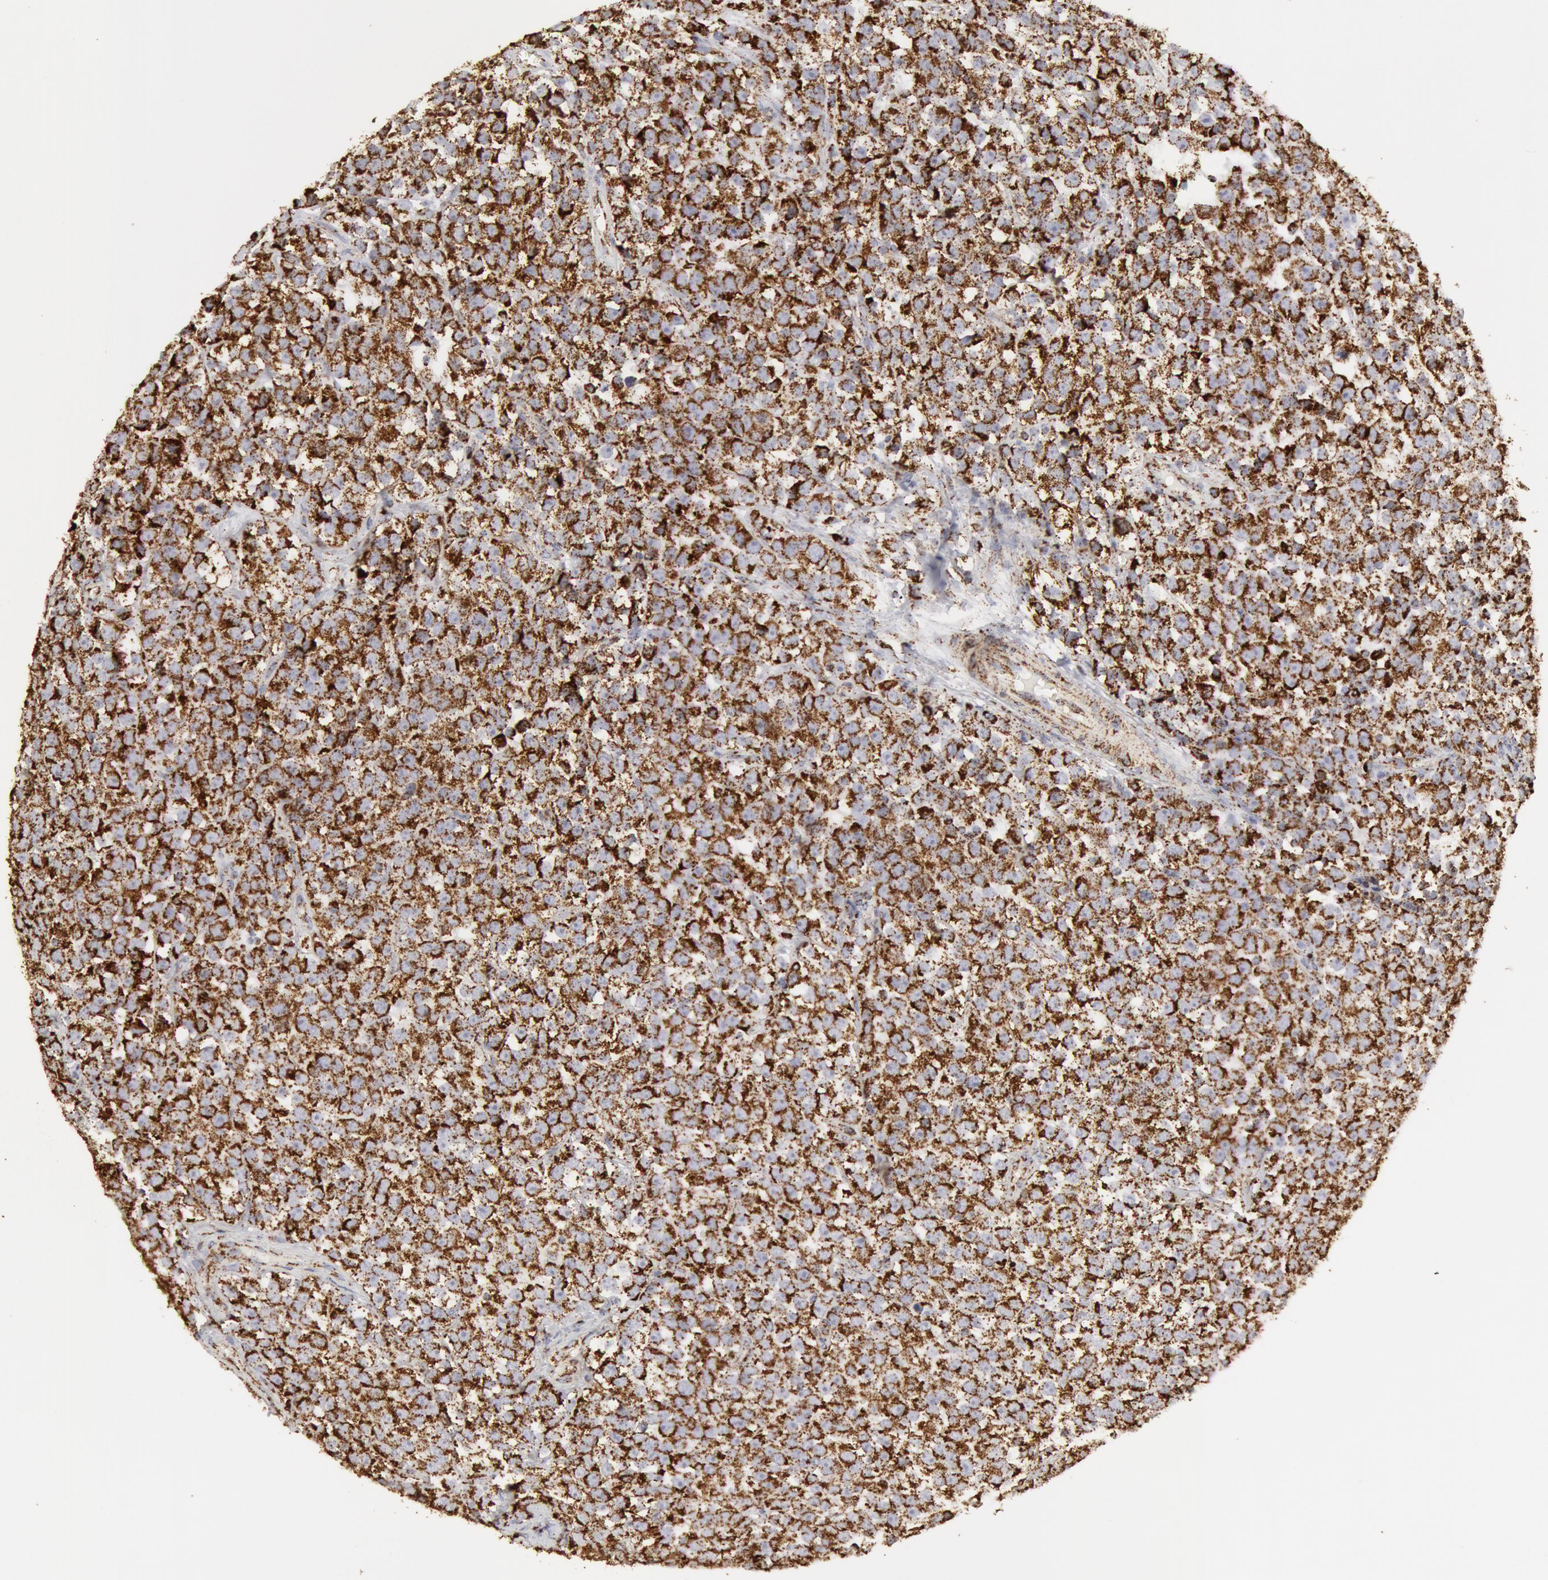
{"staining": {"intensity": "strong", "quantity": ">75%", "location": "cytoplasmic/membranous"}, "tissue": "testis cancer", "cell_type": "Tumor cells", "image_type": "cancer", "snomed": [{"axis": "morphology", "description": "Seminoma, NOS"}, {"axis": "topography", "description": "Testis"}], "caption": "Testis cancer (seminoma) was stained to show a protein in brown. There is high levels of strong cytoplasmic/membranous expression in approximately >75% of tumor cells.", "gene": "ATP5F1B", "patient": {"sex": "male", "age": 25}}